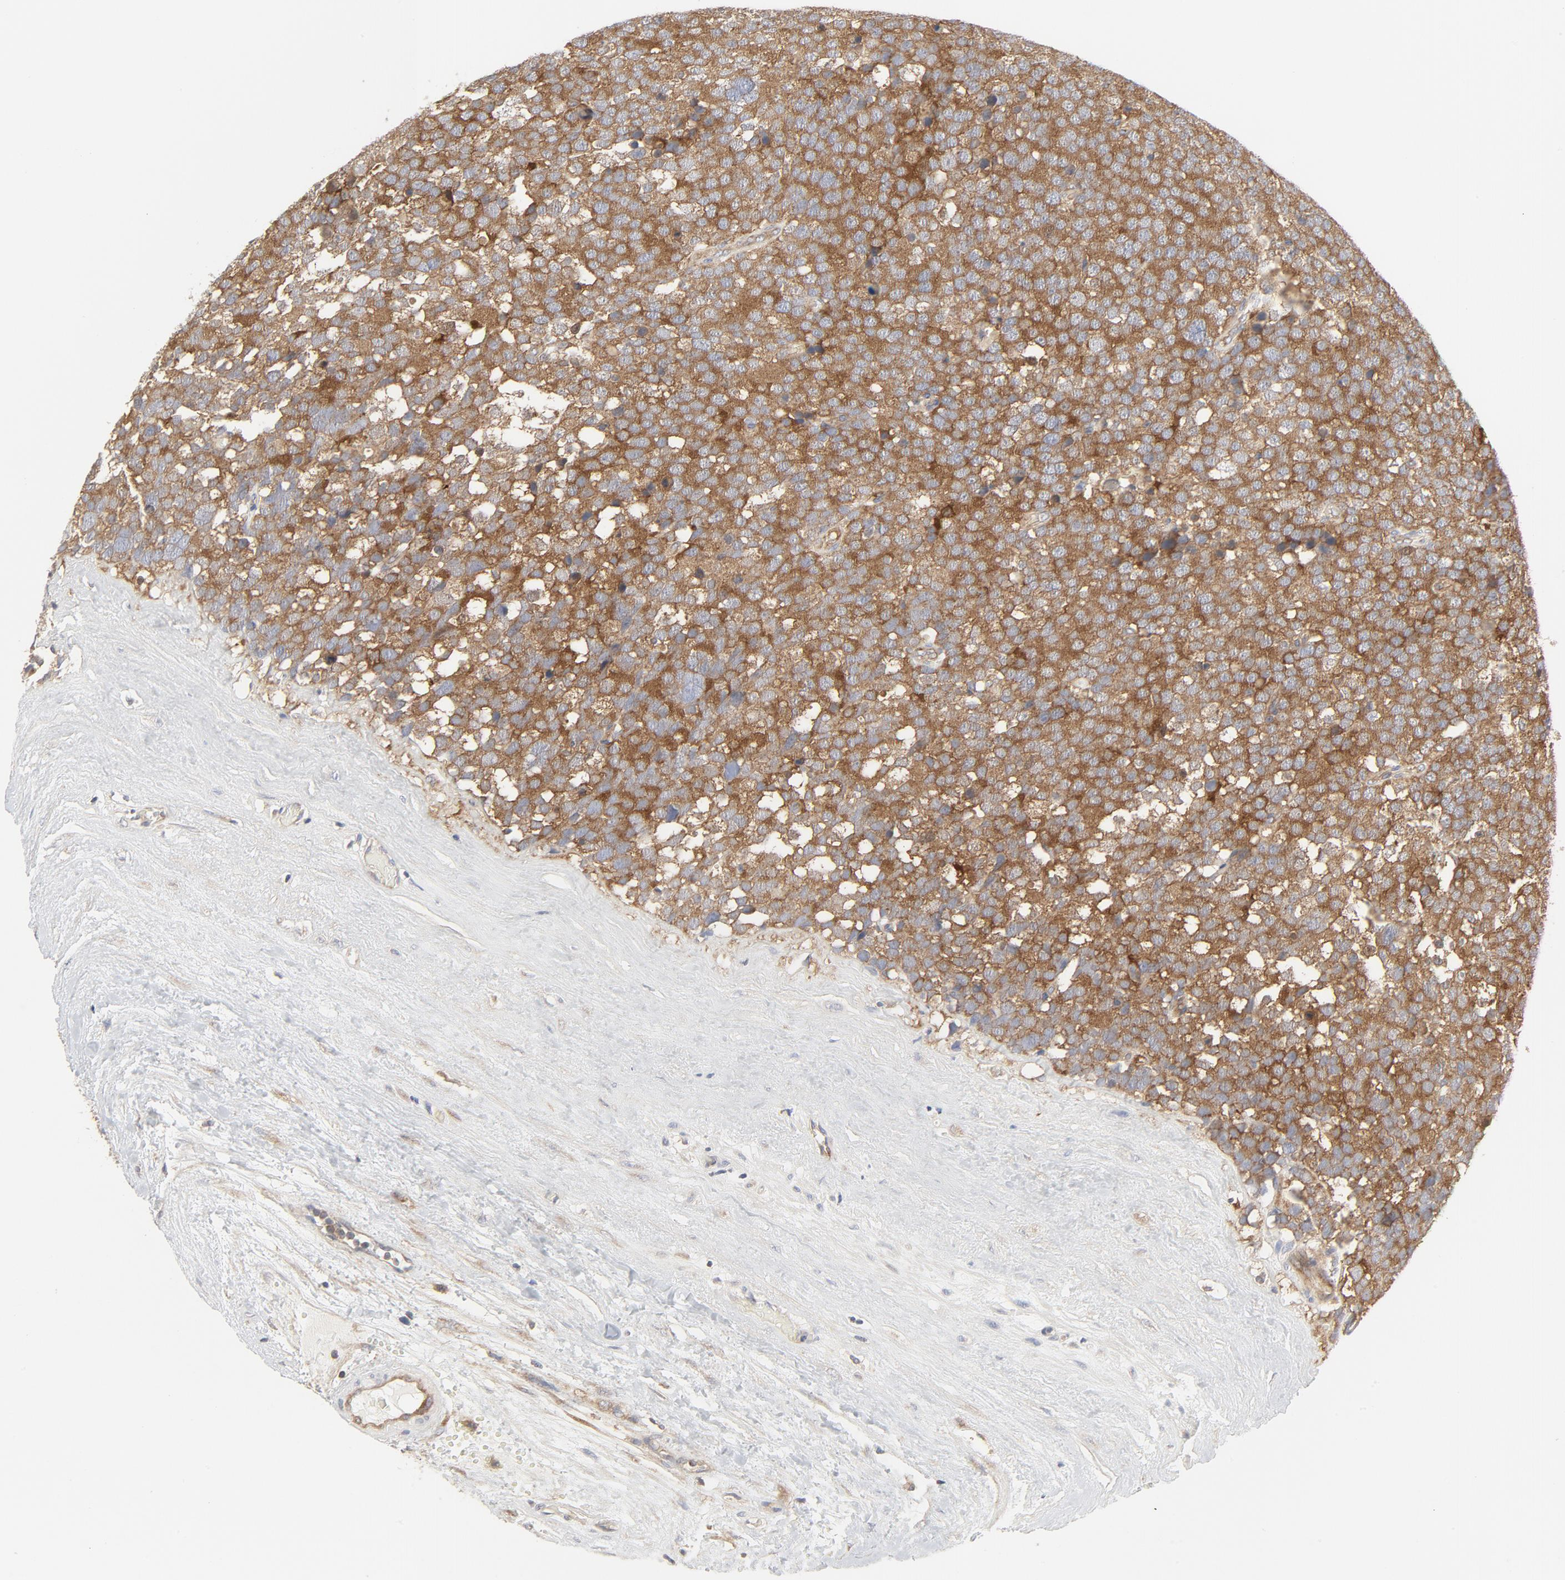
{"staining": {"intensity": "moderate", "quantity": ">75%", "location": "cytoplasmic/membranous"}, "tissue": "testis cancer", "cell_type": "Tumor cells", "image_type": "cancer", "snomed": [{"axis": "morphology", "description": "Seminoma, NOS"}, {"axis": "topography", "description": "Testis"}], "caption": "Immunohistochemical staining of testis seminoma demonstrates medium levels of moderate cytoplasmic/membranous expression in approximately >75% of tumor cells.", "gene": "RABEP1", "patient": {"sex": "male", "age": 71}}